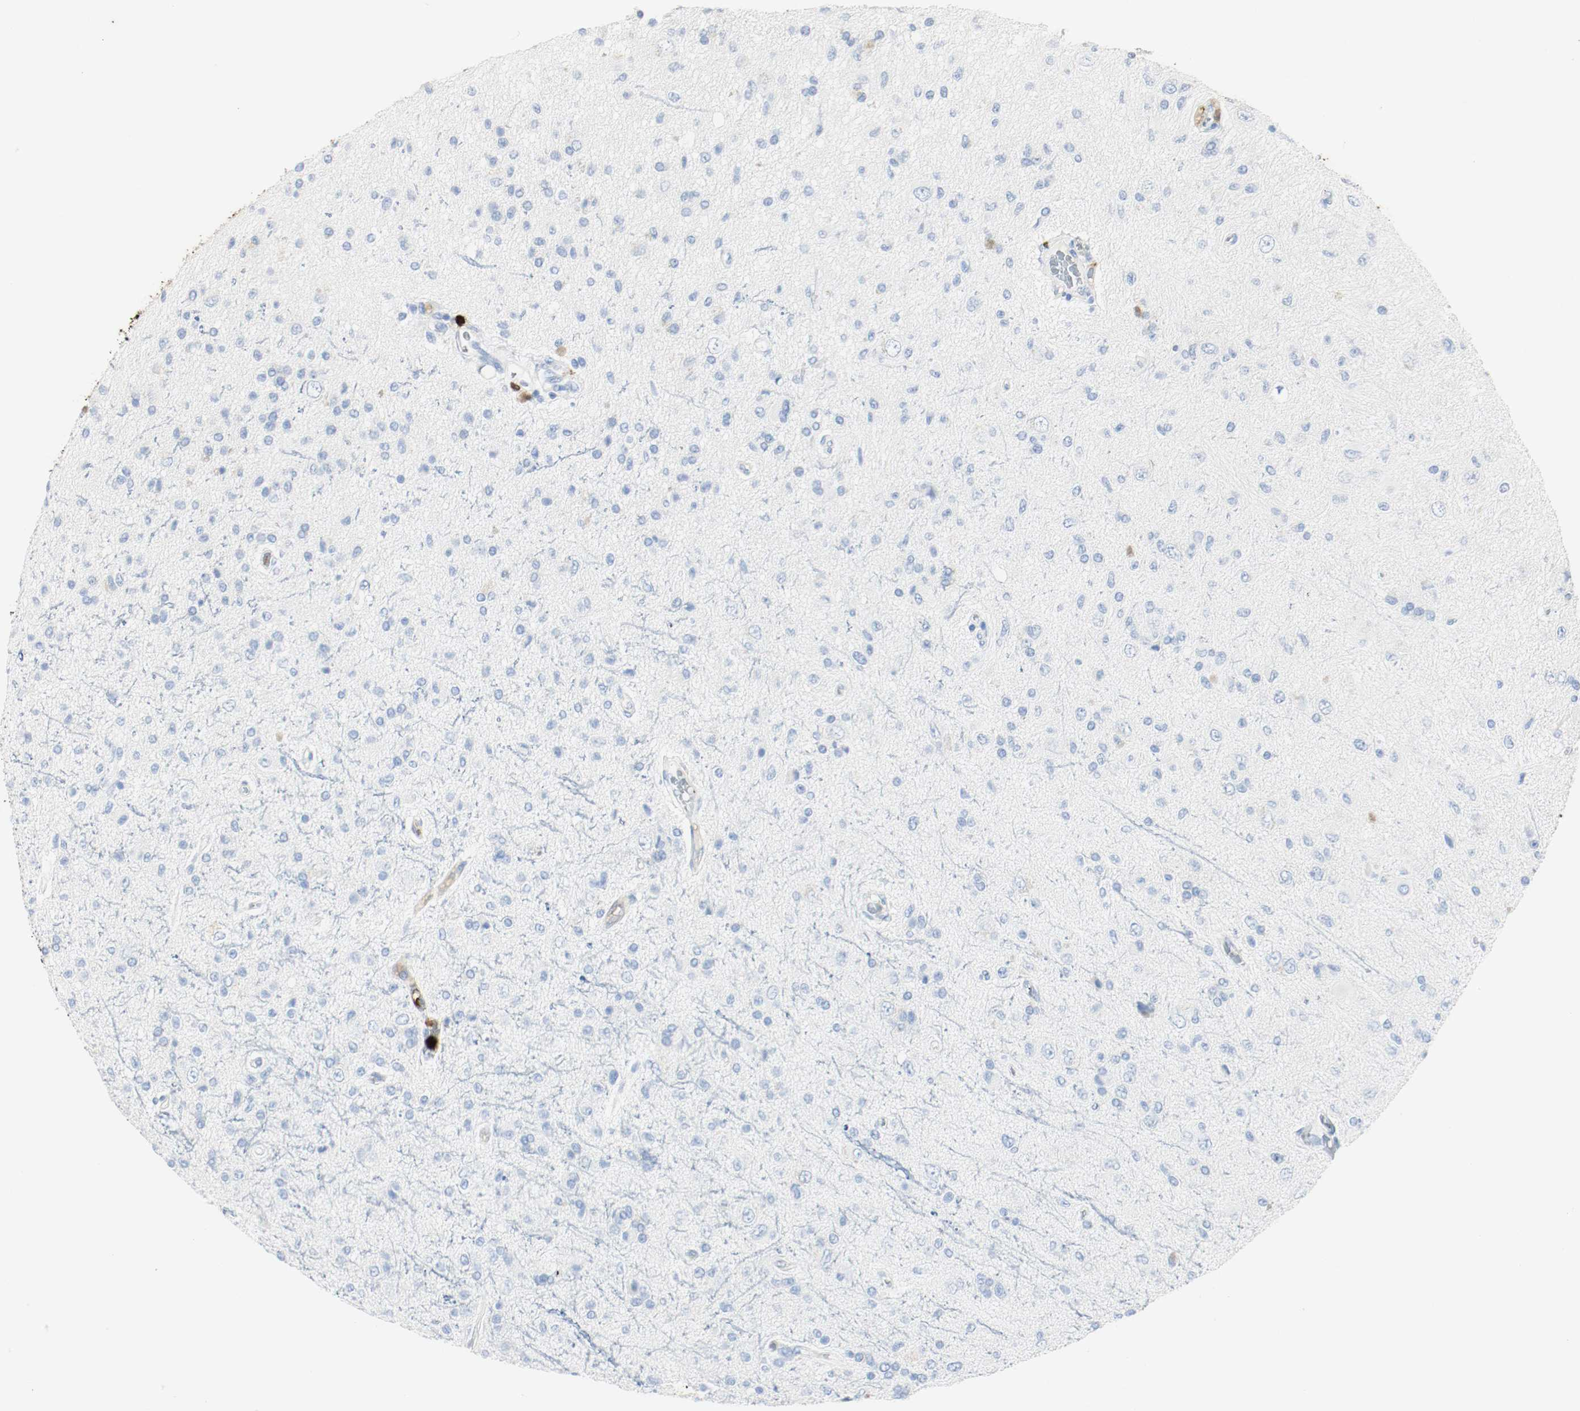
{"staining": {"intensity": "negative", "quantity": "none", "location": "none"}, "tissue": "glioma", "cell_type": "Tumor cells", "image_type": "cancer", "snomed": [{"axis": "morphology", "description": "Glioma, malignant, High grade"}, {"axis": "topography", "description": "Brain"}], "caption": "Histopathology image shows no significant protein expression in tumor cells of glioma. The staining was performed using DAB to visualize the protein expression in brown, while the nuclei were stained in blue with hematoxylin (Magnification: 20x).", "gene": "S100A9", "patient": {"sex": "male", "age": 47}}